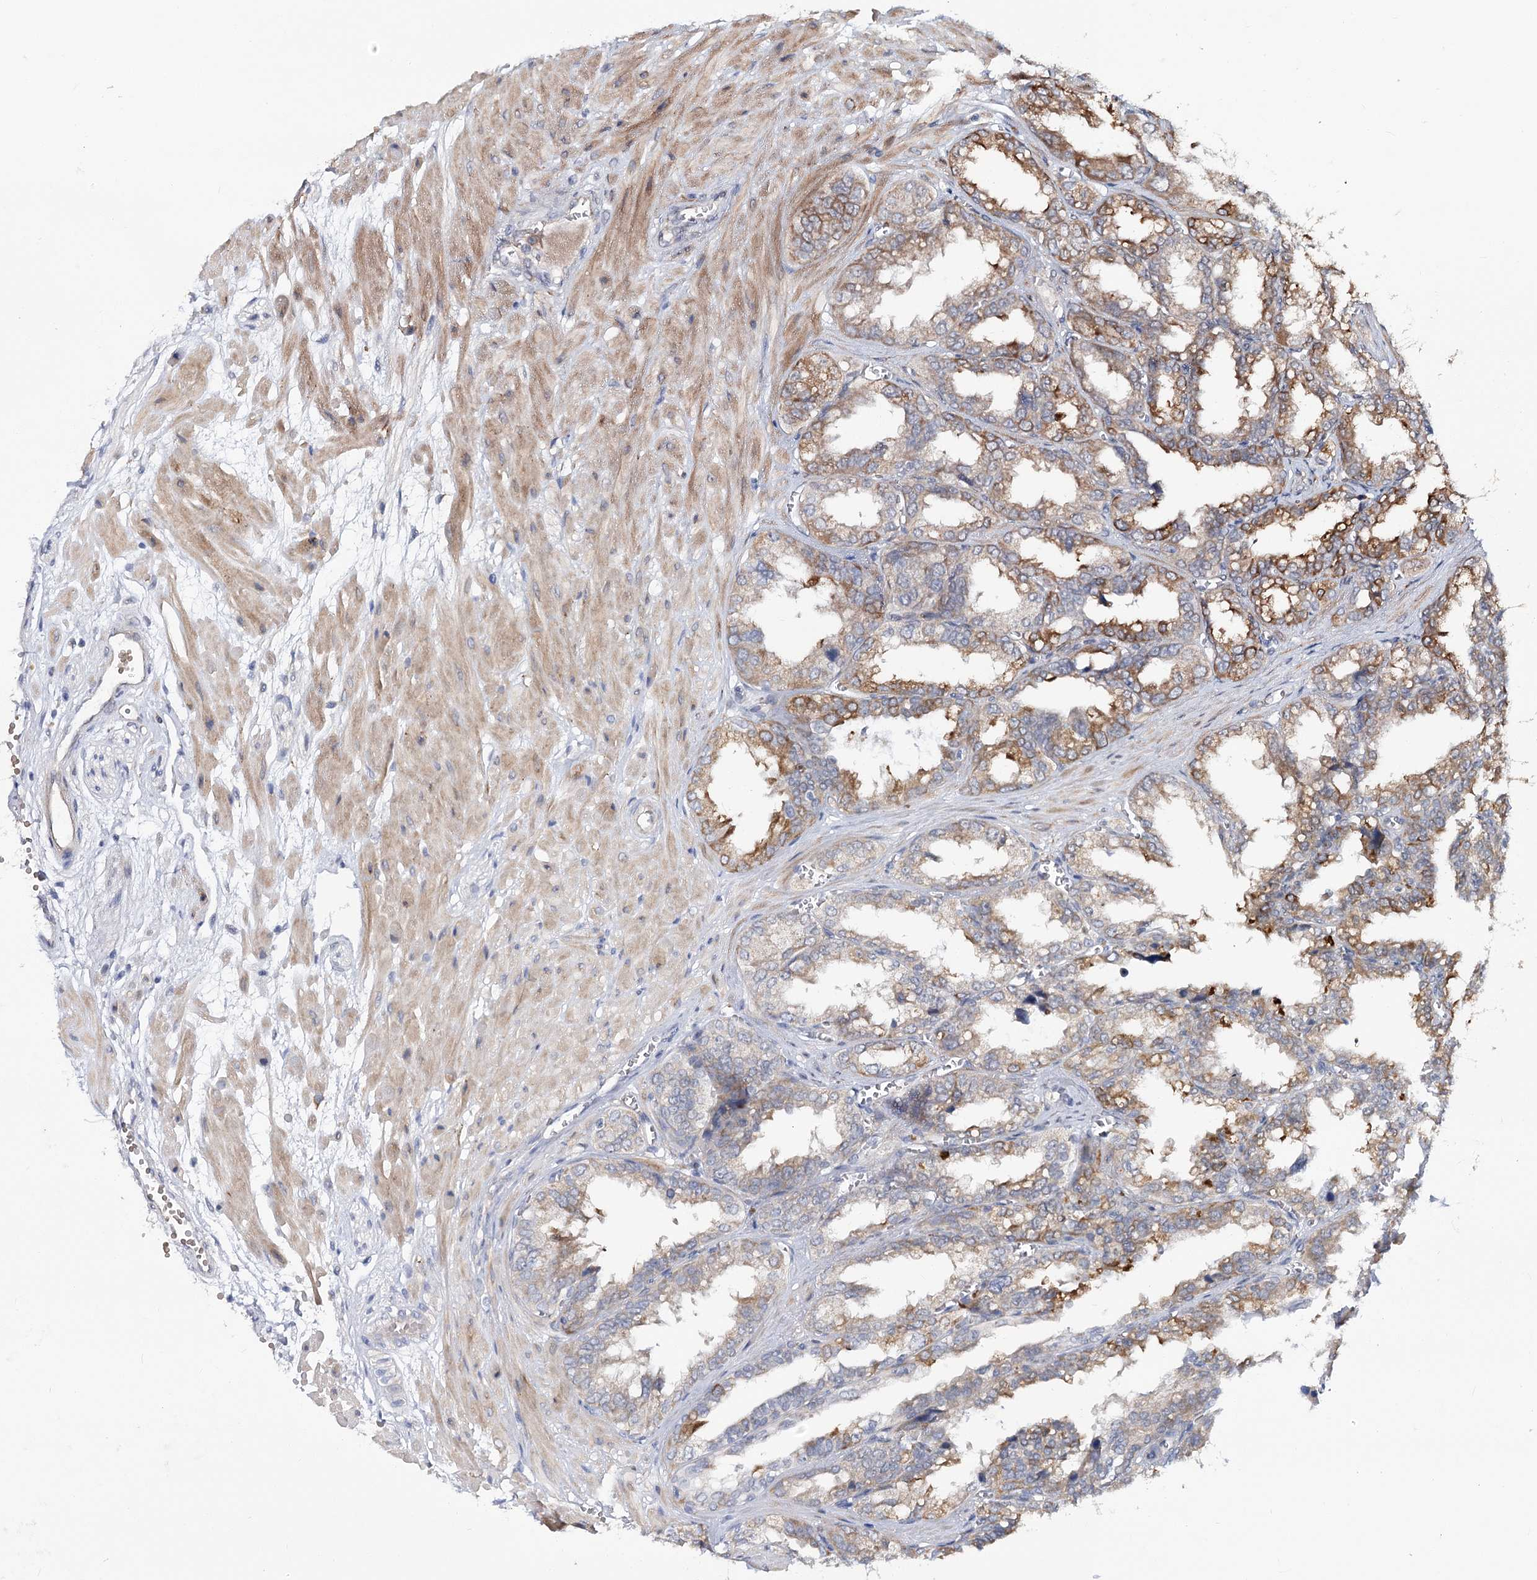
{"staining": {"intensity": "moderate", "quantity": ">75%", "location": "cytoplasmic/membranous"}, "tissue": "seminal vesicle", "cell_type": "Glandular cells", "image_type": "normal", "snomed": [{"axis": "morphology", "description": "Normal tissue, NOS"}, {"axis": "topography", "description": "Prostate"}, {"axis": "topography", "description": "Seminal veicle"}], "caption": "Seminal vesicle stained with immunohistochemistry reveals moderate cytoplasmic/membranous expression in about >75% of glandular cells. (DAB IHC with brightfield microscopy, high magnification).", "gene": "CIB4", "patient": {"sex": "male", "age": 51}}